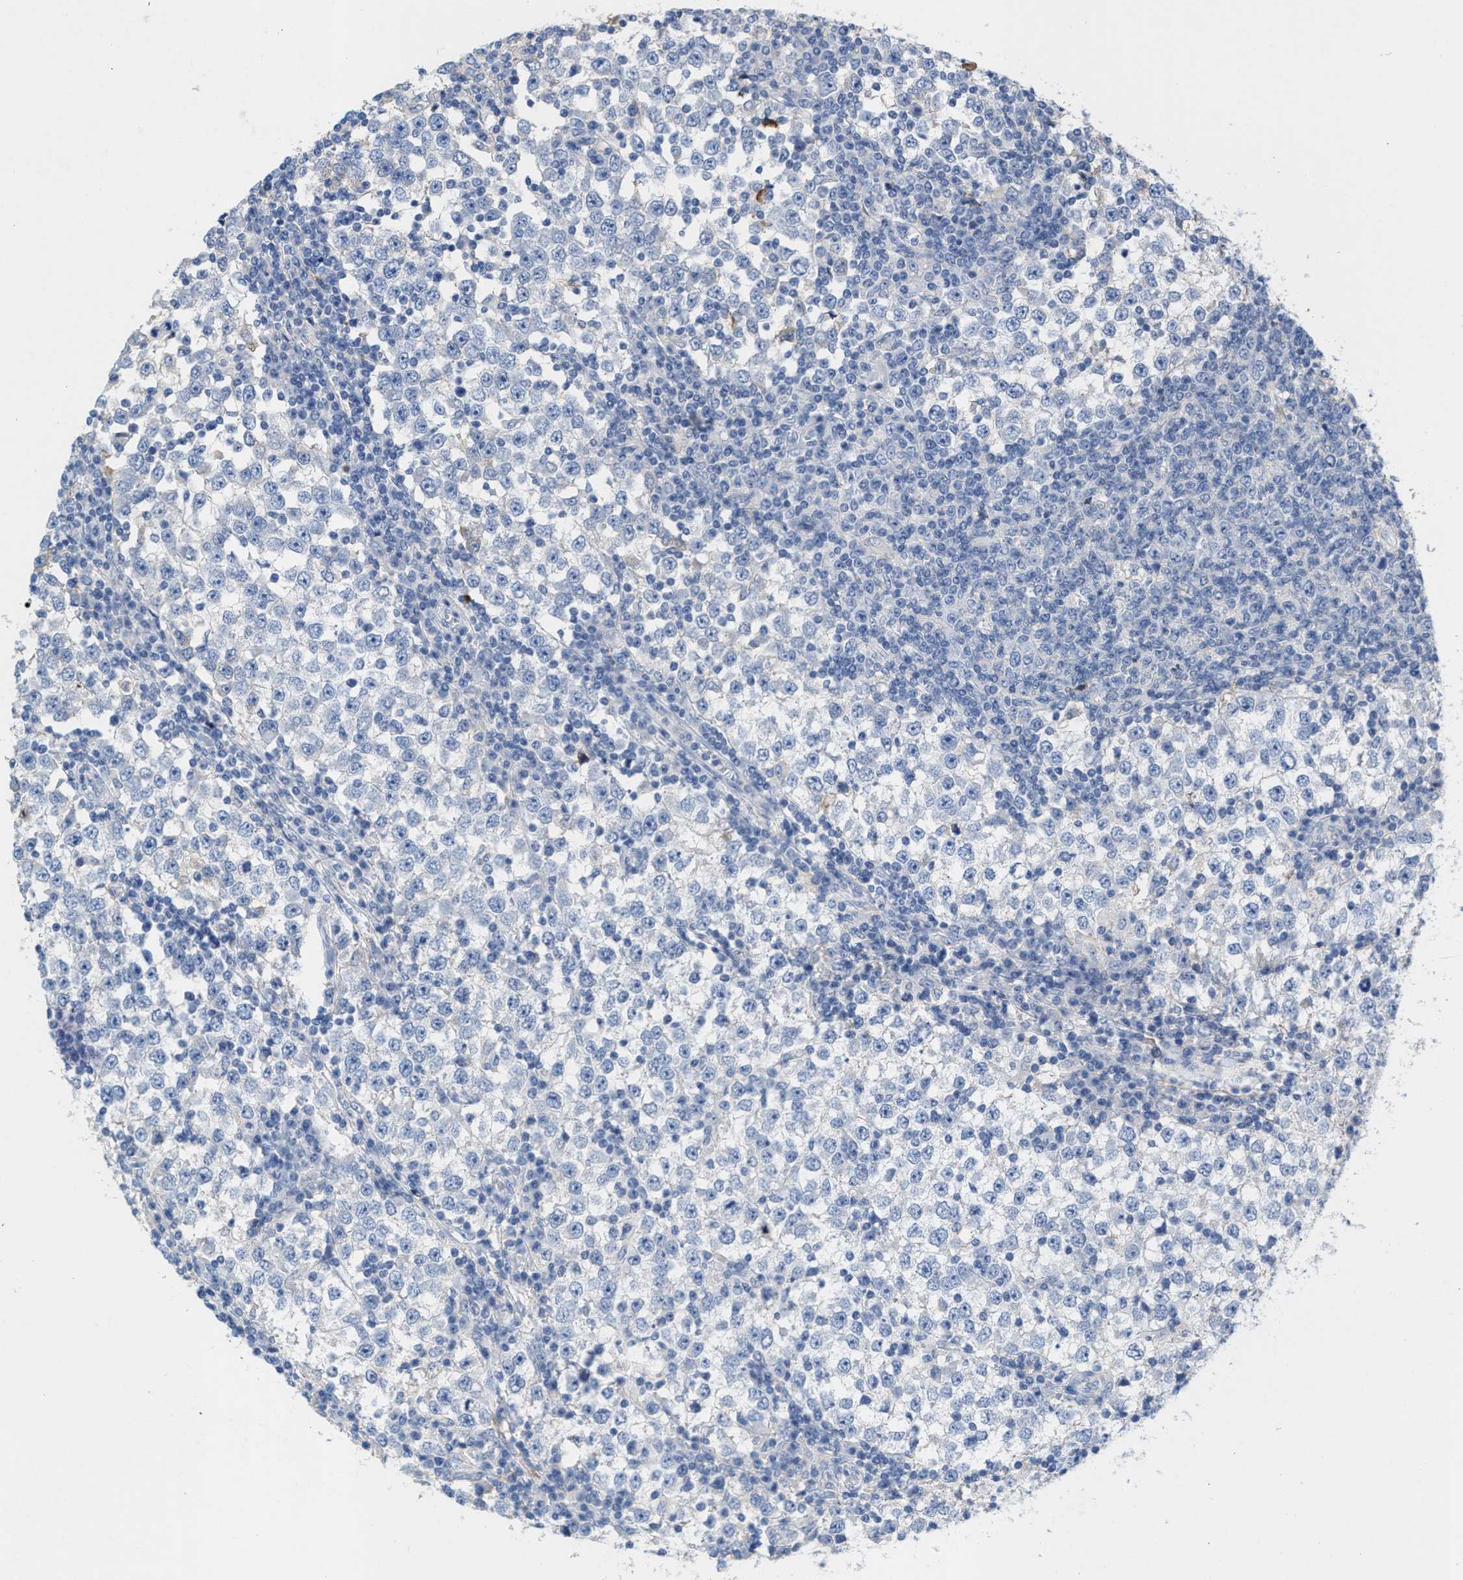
{"staining": {"intensity": "negative", "quantity": "none", "location": "none"}, "tissue": "testis cancer", "cell_type": "Tumor cells", "image_type": "cancer", "snomed": [{"axis": "morphology", "description": "Seminoma, NOS"}, {"axis": "topography", "description": "Testis"}], "caption": "Tumor cells are negative for protein expression in human testis cancer (seminoma).", "gene": "APOH", "patient": {"sex": "male", "age": 65}}